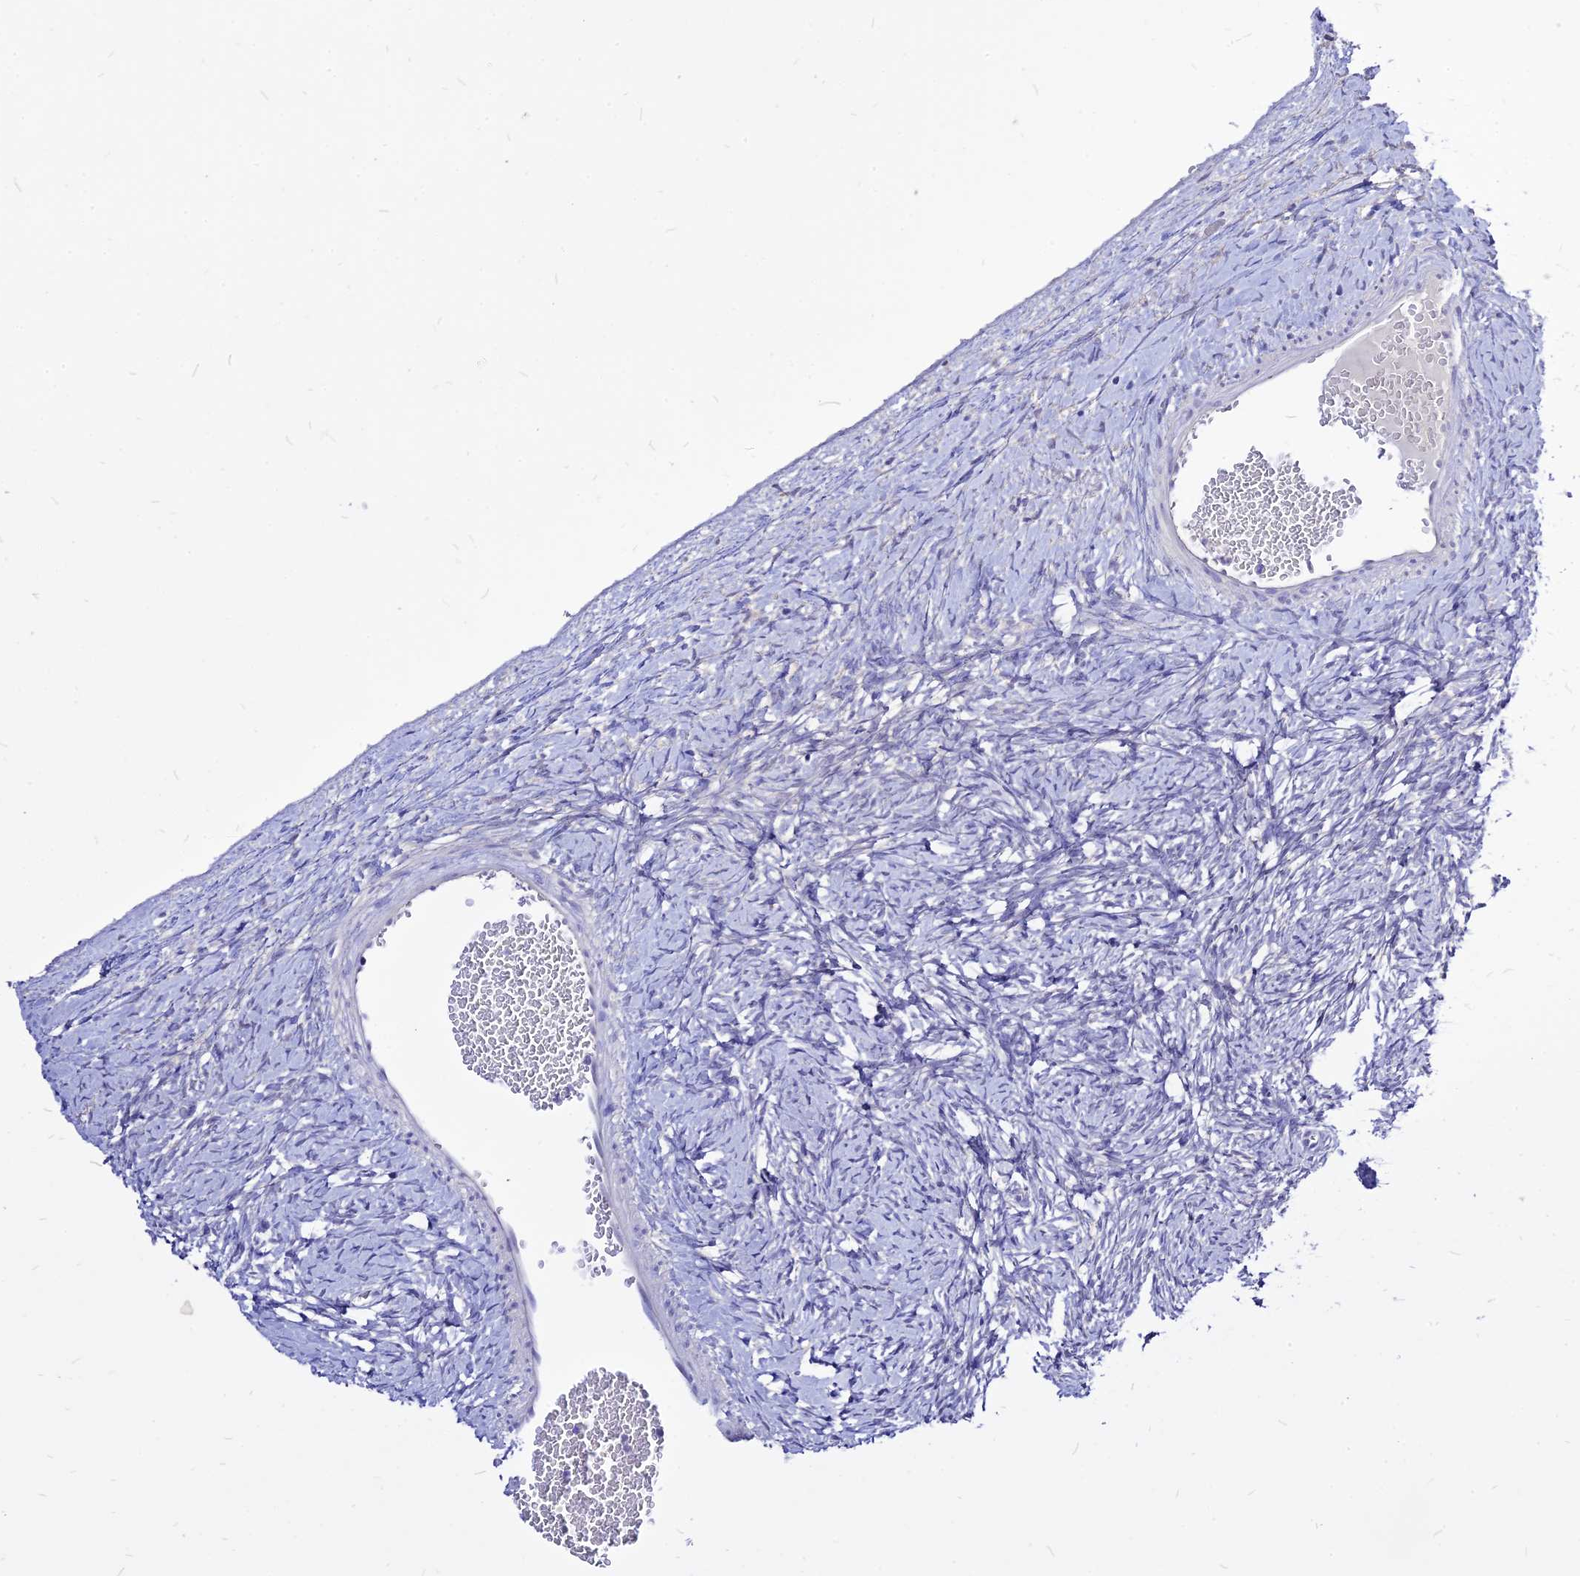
{"staining": {"intensity": "negative", "quantity": "none", "location": "none"}, "tissue": "ovary", "cell_type": "Follicle cells", "image_type": "normal", "snomed": [{"axis": "morphology", "description": "Normal tissue, NOS"}, {"axis": "morphology", "description": "Developmental malformation"}, {"axis": "topography", "description": "Ovary"}], "caption": "Photomicrograph shows no significant protein positivity in follicle cells of normal ovary.", "gene": "CZIB", "patient": {"sex": "female", "age": 39}}